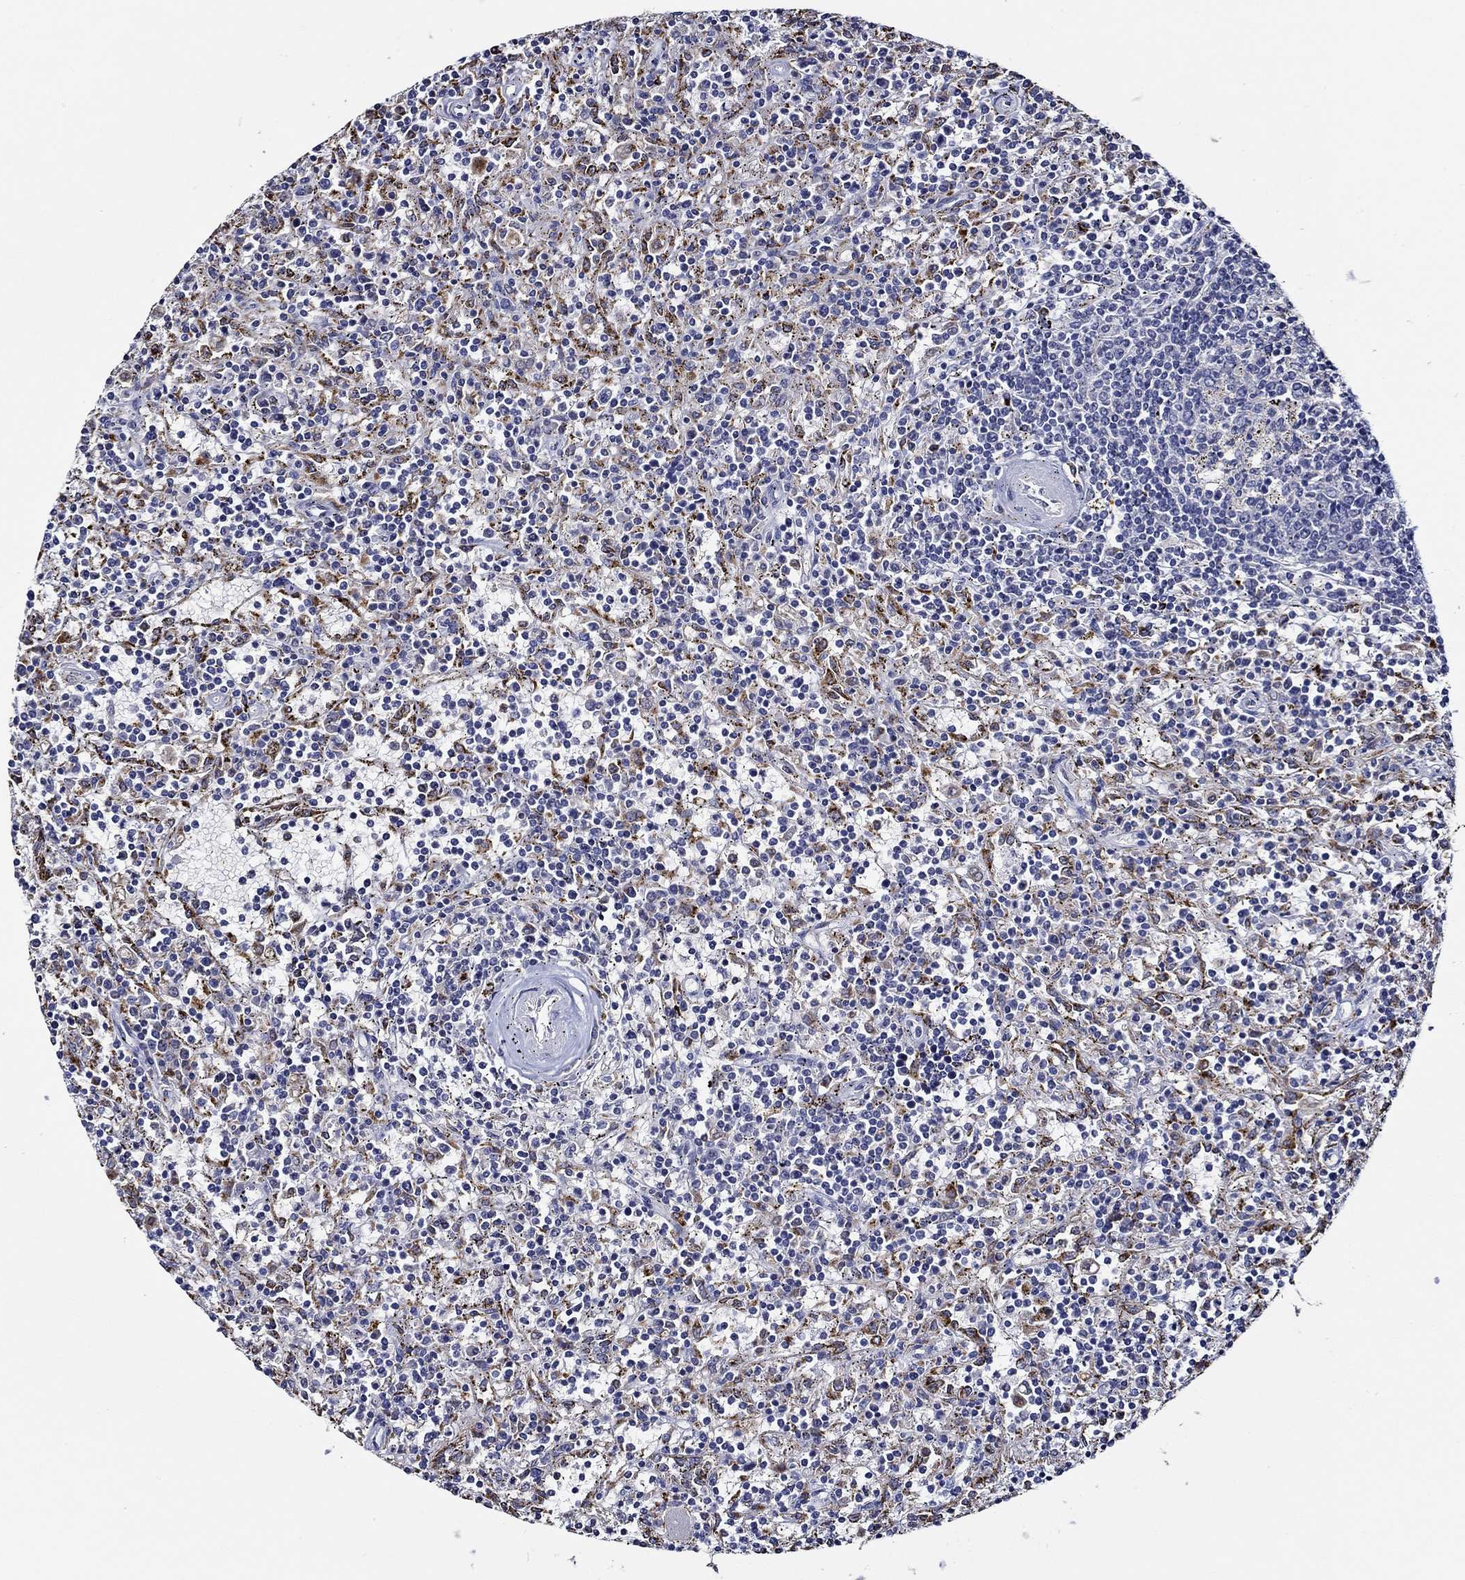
{"staining": {"intensity": "negative", "quantity": "none", "location": "none"}, "tissue": "lymphoma", "cell_type": "Tumor cells", "image_type": "cancer", "snomed": [{"axis": "morphology", "description": "Malignant lymphoma, non-Hodgkin's type, Low grade"}, {"axis": "topography", "description": "Spleen"}], "caption": "DAB (3,3'-diaminobenzidine) immunohistochemical staining of human lymphoma exhibits no significant positivity in tumor cells.", "gene": "GATA2", "patient": {"sex": "male", "age": 62}}